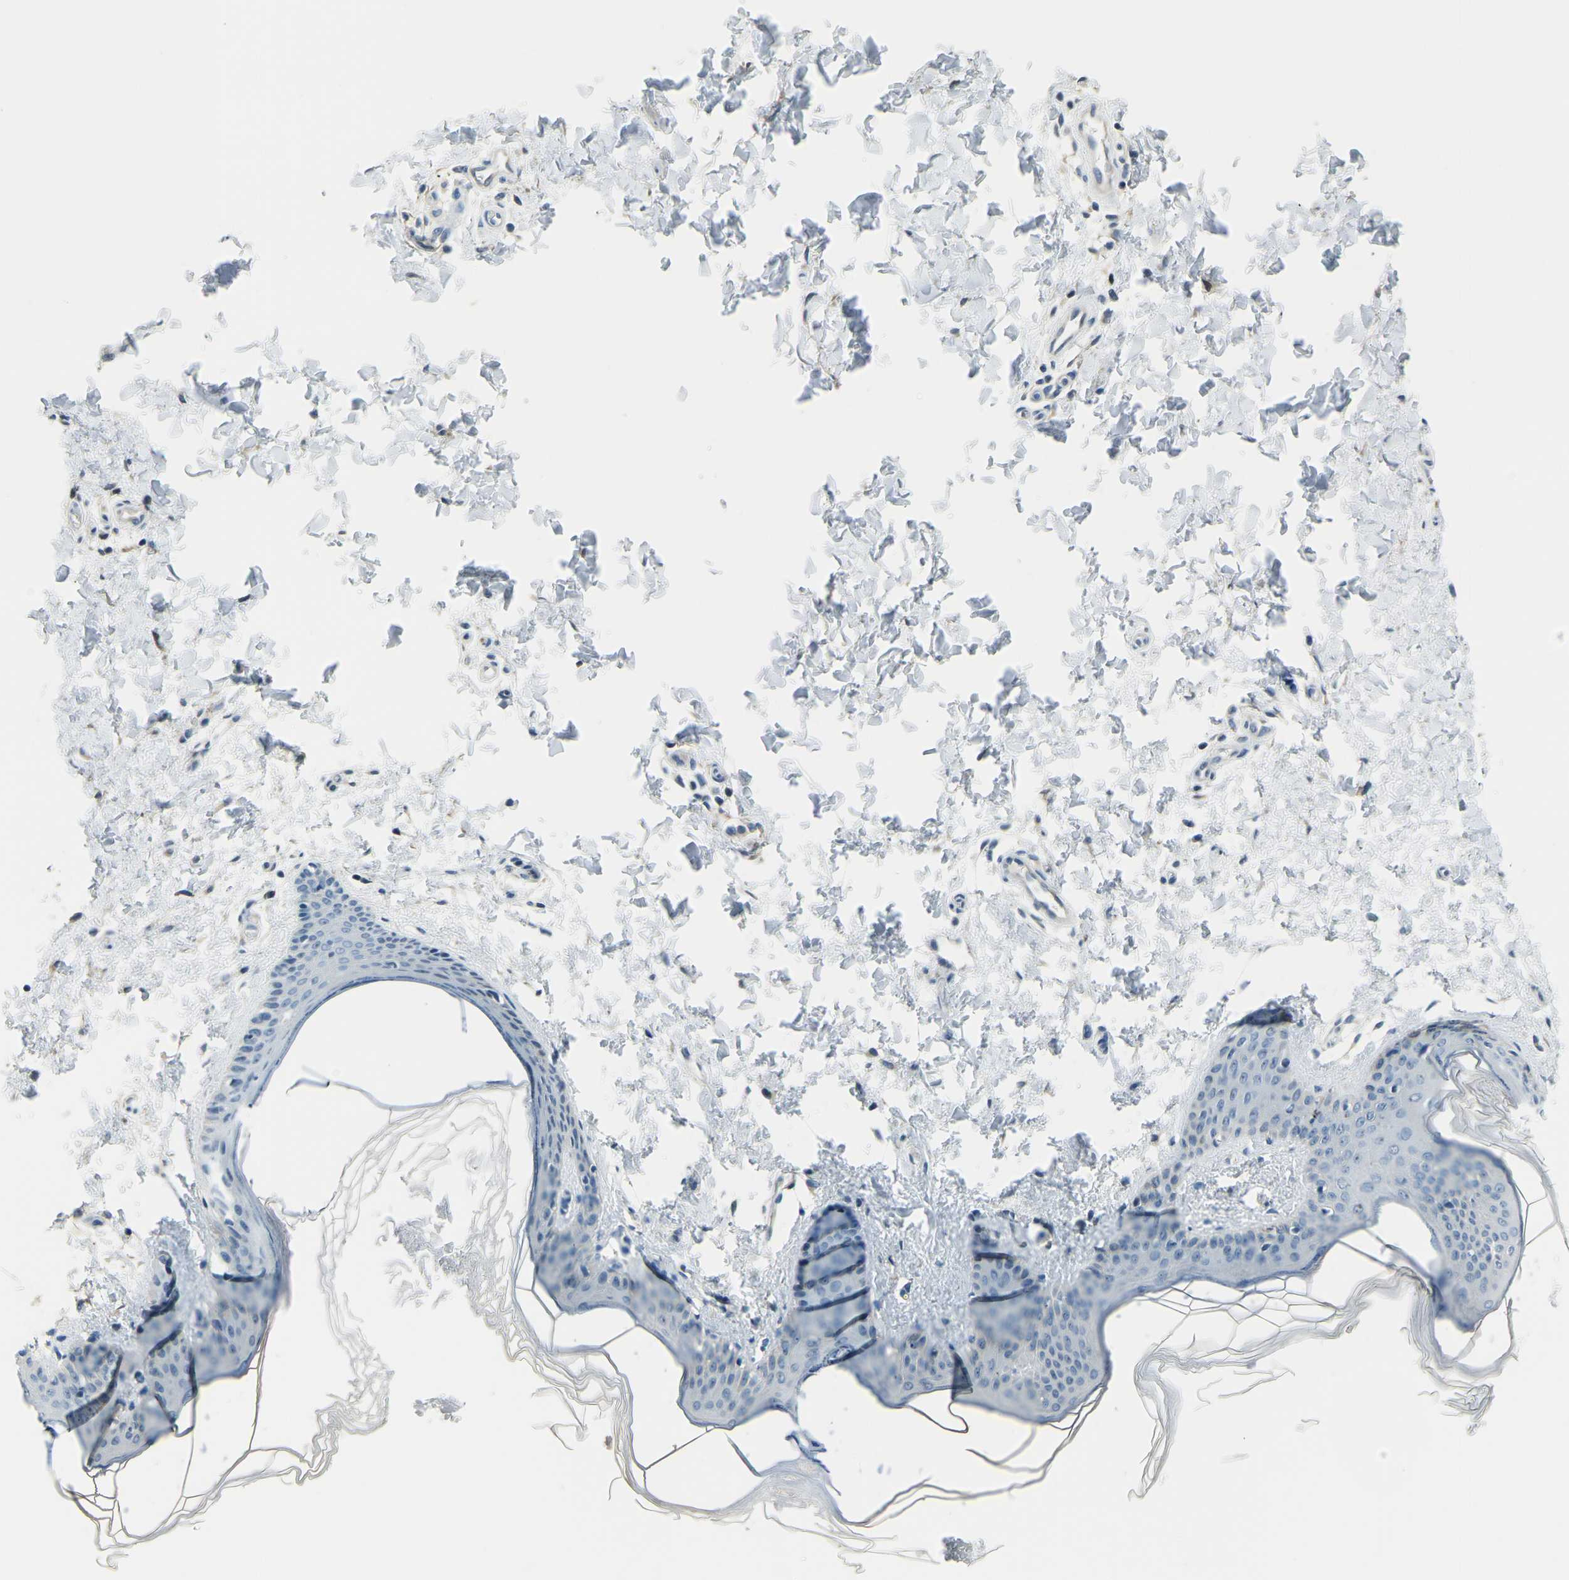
{"staining": {"intensity": "negative", "quantity": "none", "location": "none"}, "tissue": "skin", "cell_type": "Fibroblasts", "image_type": "normal", "snomed": [{"axis": "morphology", "description": "Normal tissue, NOS"}, {"axis": "topography", "description": "Skin"}], "caption": "Immunohistochemistry of benign human skin demonstrates no staining in fibroblasts. The staining is performed using DAB brown chromogen with nuclei counter-stained in using hematoxylin.", "gene": "RRP1", "patient": {"sex": "female", "age": 17}}